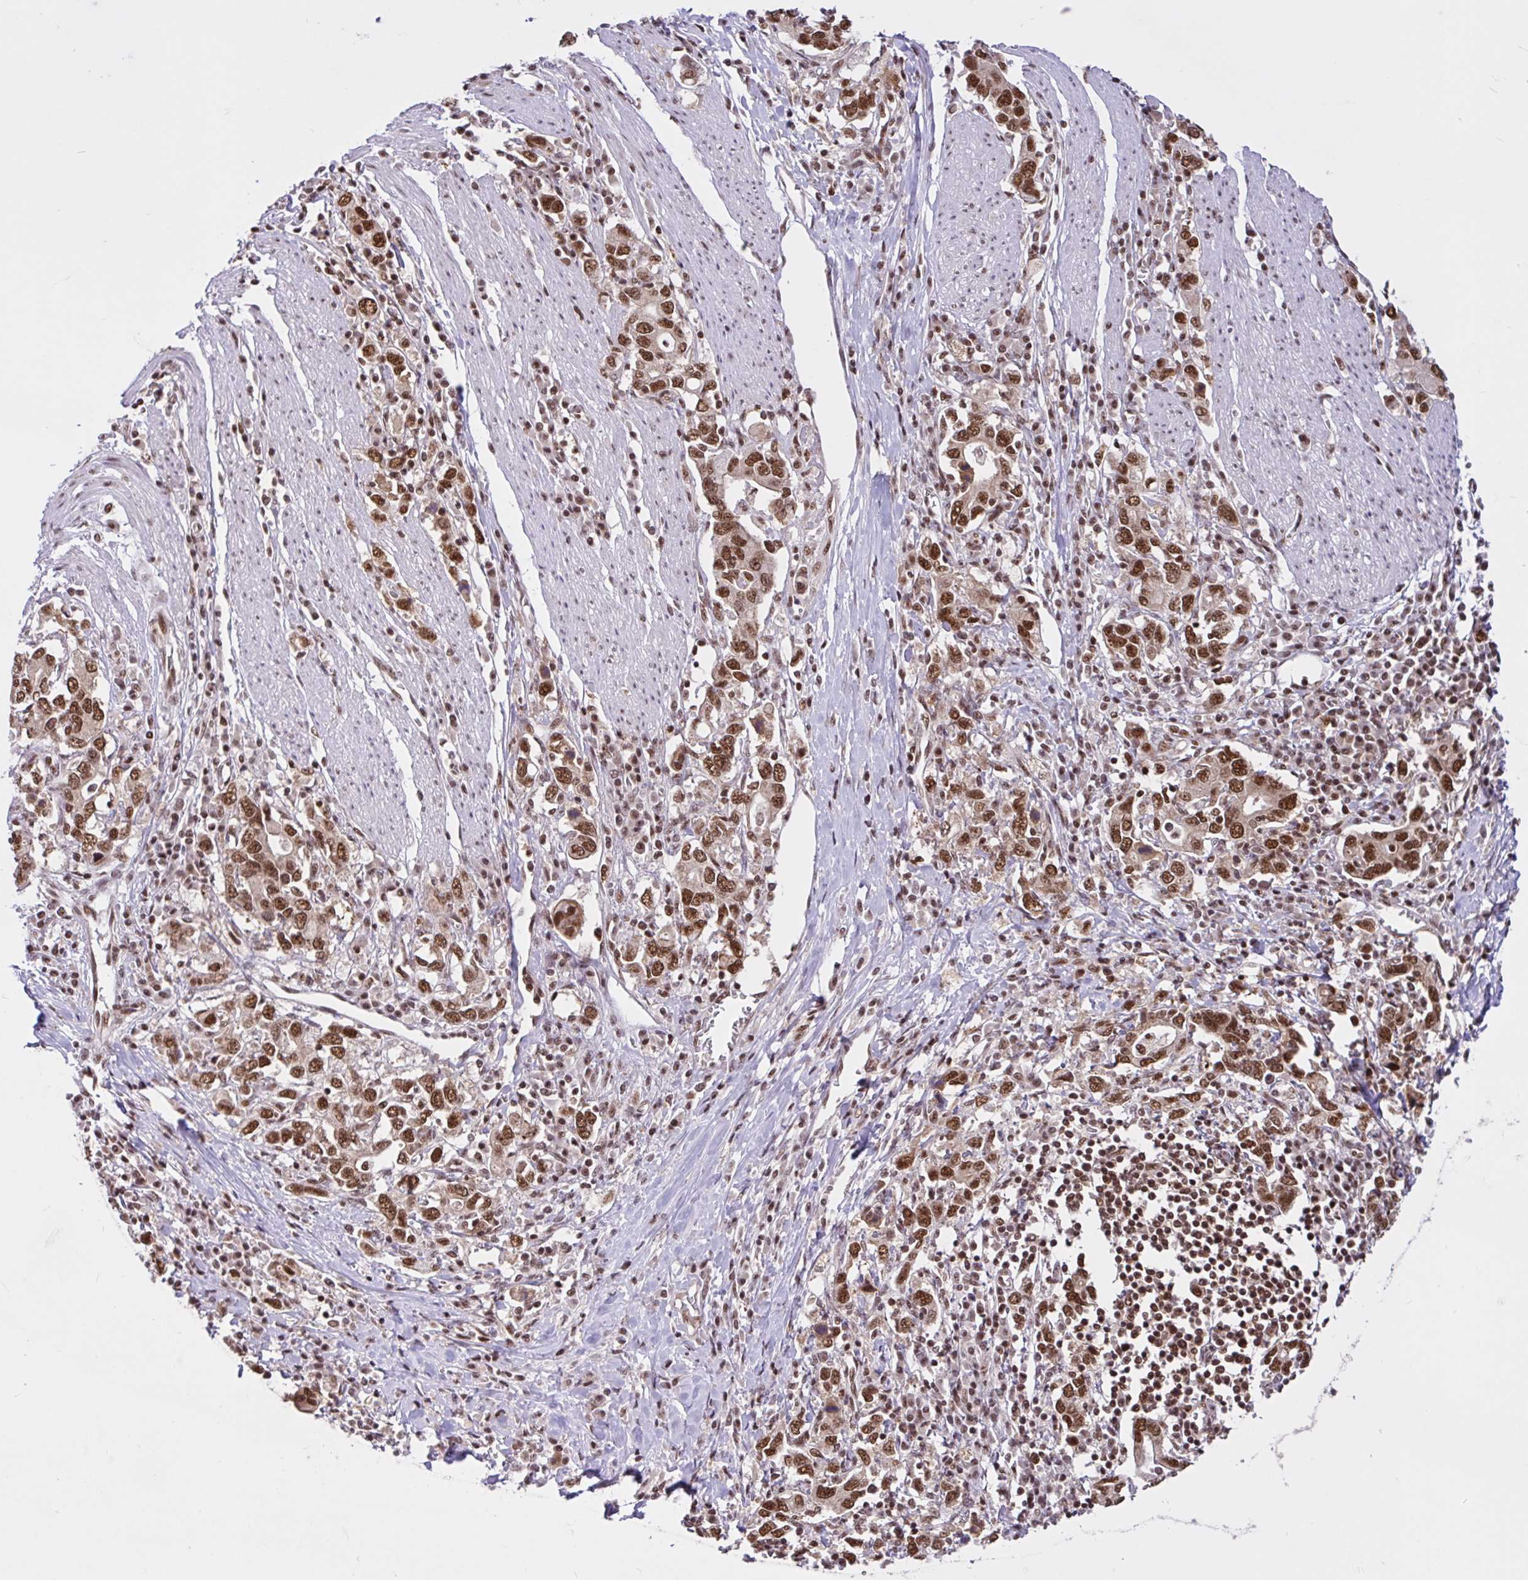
{"staining": {"intensity": "moderate", "quantity": ">75%", "location": "nuclear"}, "tissue": "stomach cancer", "cell_type": "Tumor cells", "image_type": "cancer", "snomed": [{"axis": "morphology", "description": "Adenocarcinoma, NOS"}, {"axis": "topography", "description": "Stomach, upper"}, {"axis": "topography", "description": "Stomach"}], "caption": "Tumor cells exhibit medium levels of moderate nuclear expression in about >75% of cells in stomach cancer.", "gene": "CCDC12", "patient": {"sex": "male", "age": 62}}